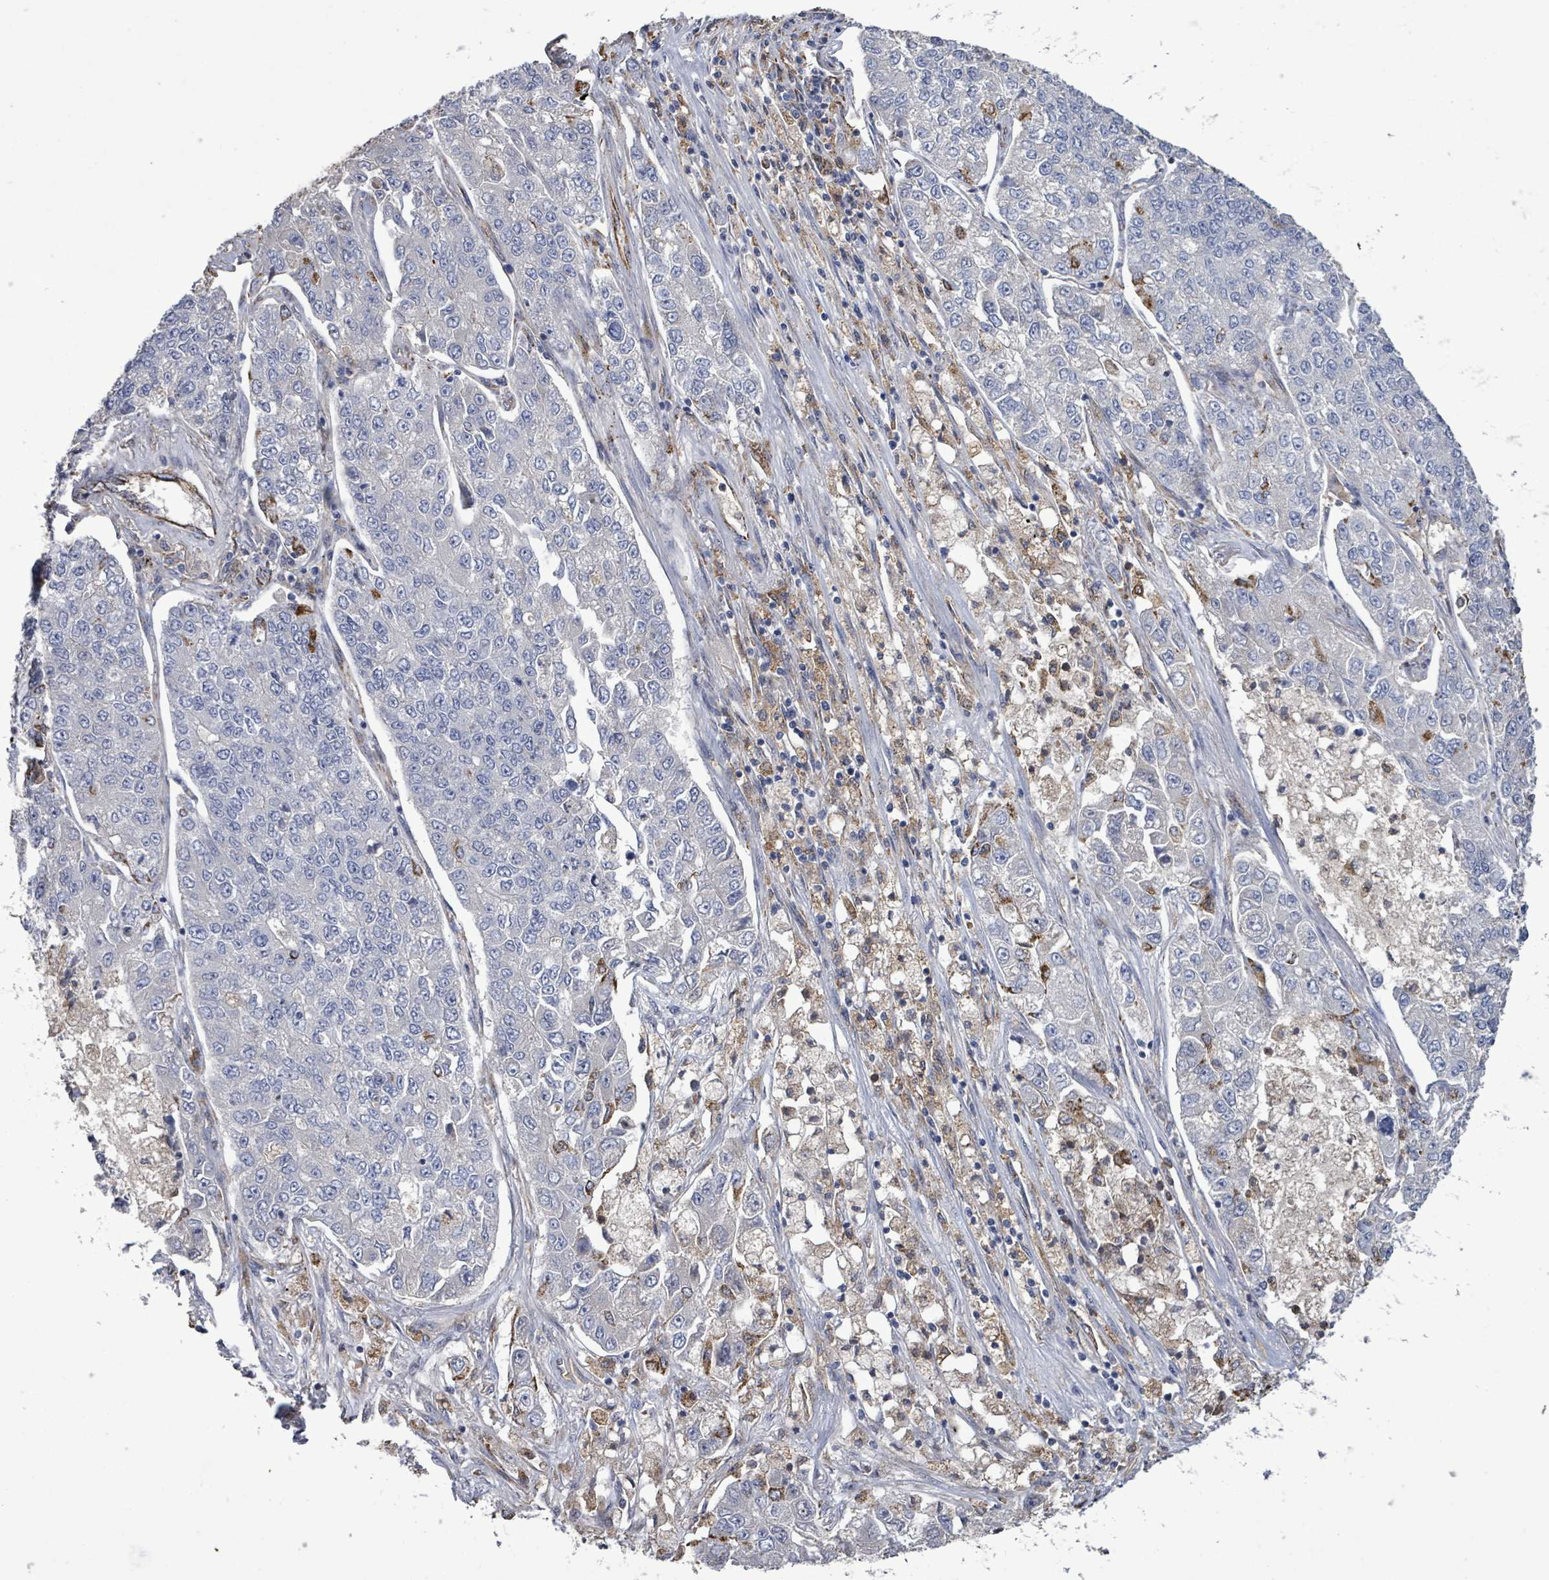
{"staining": {"intensity": "negative", "quantity": "none", "location": "none"}, "tissue": "lung cancer", "cell_type": "Tumor cells", "image_type": "cancer", "snomed": [{"axis": "morphology", "description": "Adenocarcinoma, NOS"}, {"axis": "topography", "description": "Lung"}], "caption": "IHC histopathology image of neoplastic tissue: human lung adenocarcinoma stained with DAB demonstrates no significant protein staining in tumor cells. (Brightfield microscopy of DAB IHC at high magnification).", "gene": "MTMR12", "patient": {"sex": "male", "age": 49}}